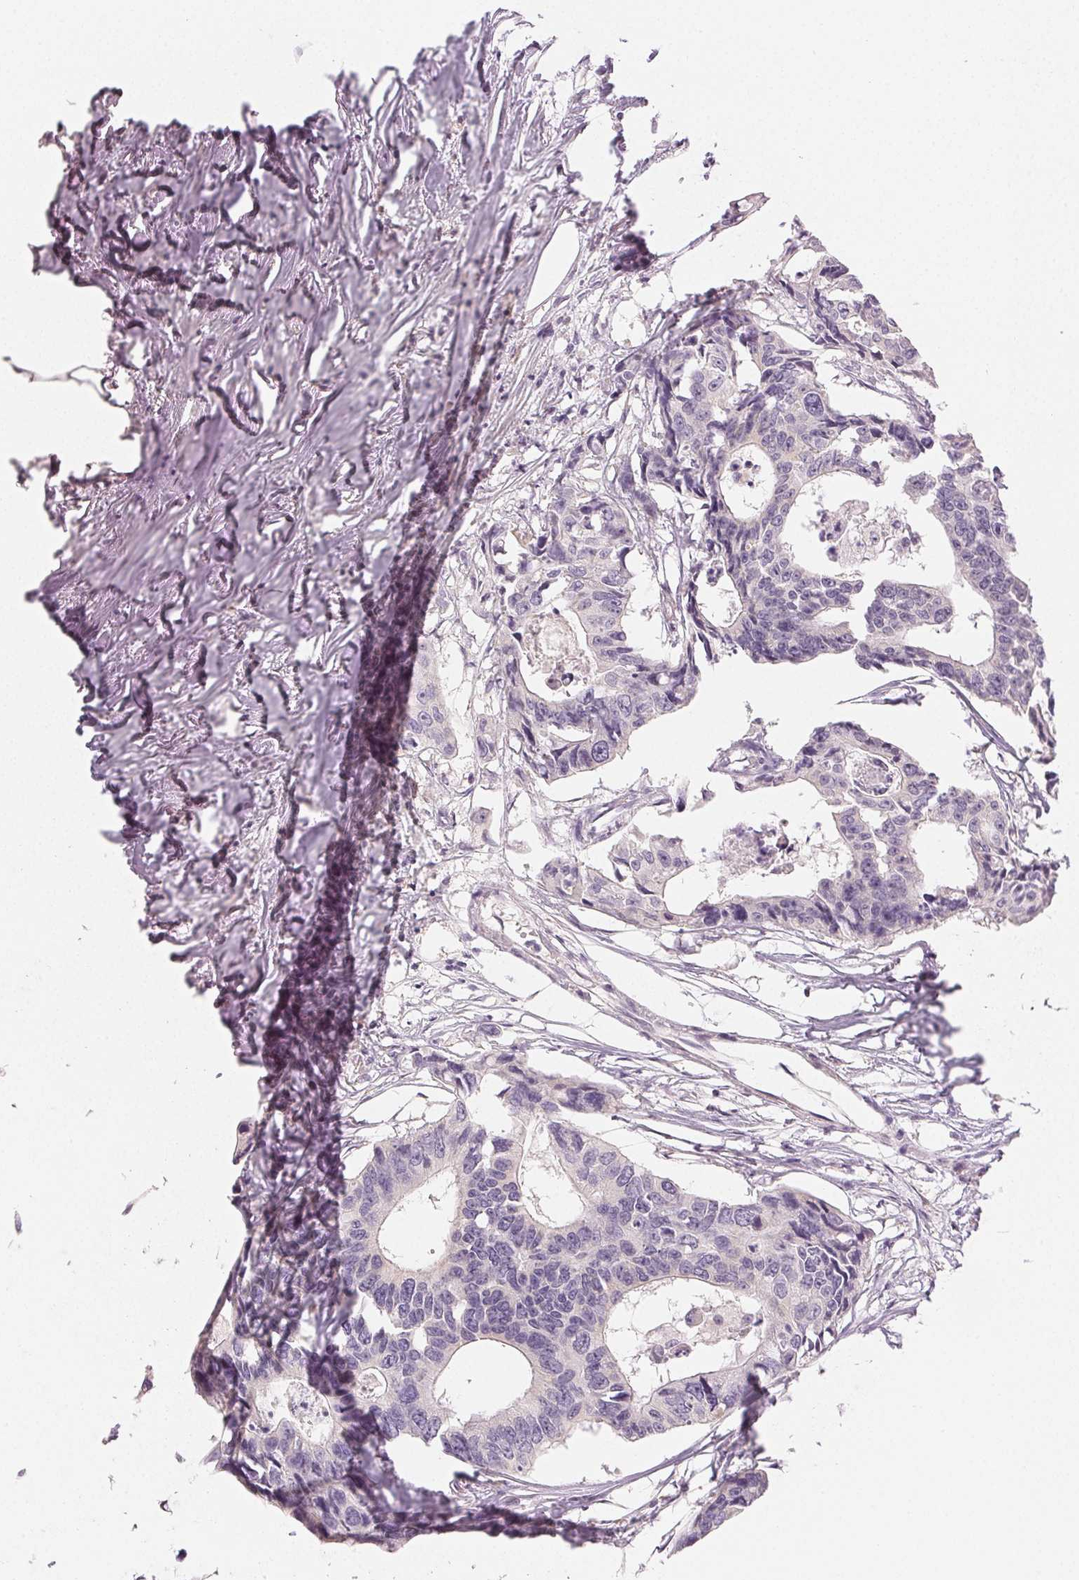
{"staining": {"intensity": "negative", "quantity": "none", "location": "none"}, "tissue": "colorectal cancer", "cell_type": "Tumor cells", "image_type": "cancer", "snomed": [{"axis": "morphology", "description": "Adenocarcinoma, NOS"}, {"axis": "topography", "description": "Rectum"}], "caption": "An immunohistochemistry (IHC) photomicrograph of colorectal cancer is shown. There is no staining in tumor cells of colorectal cancer.", "gene": "MAP1LC3A", "patient": {"sex": "male", "age": 57}}